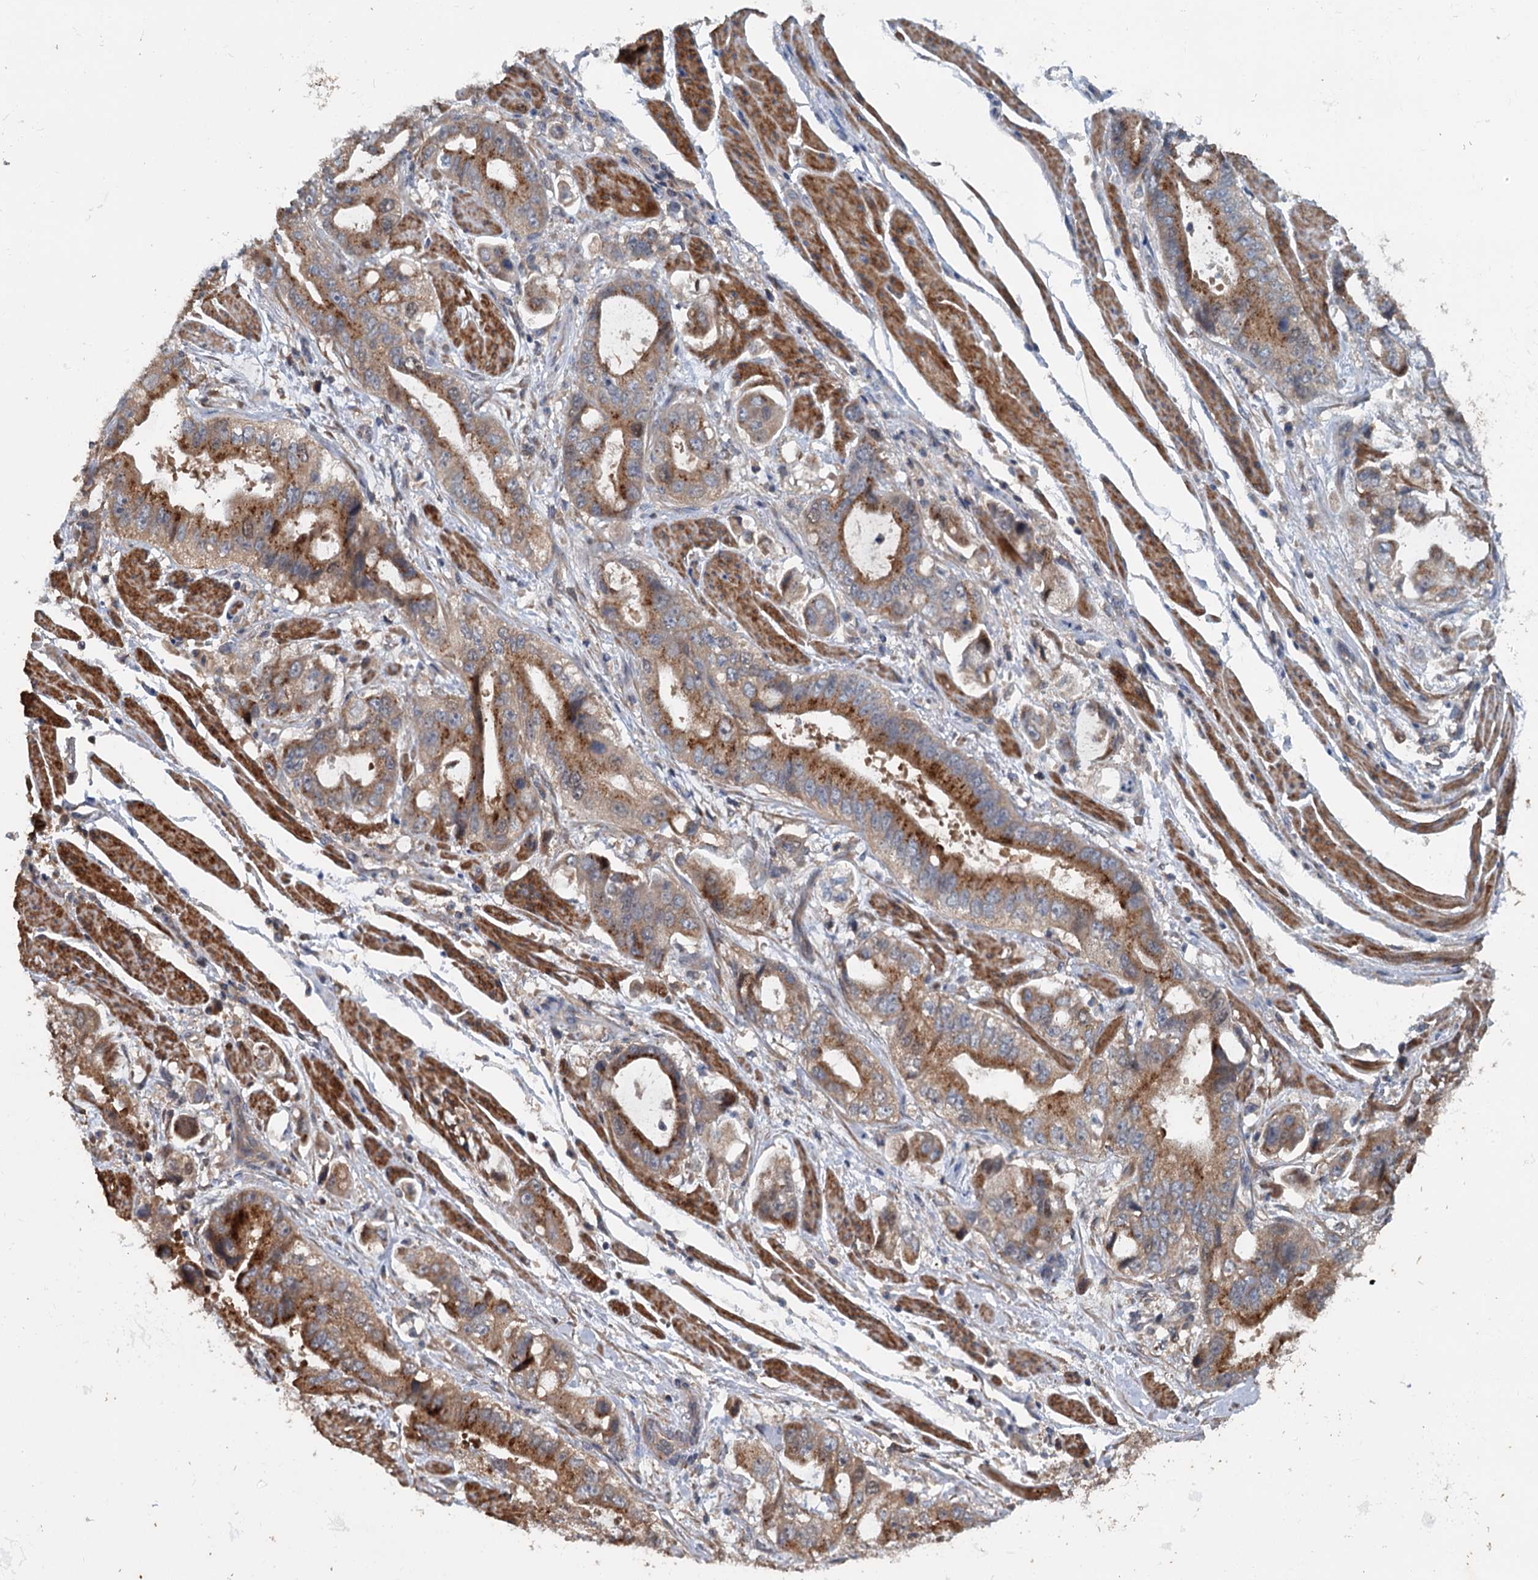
{"staining": {"intensity": "moderate", "quantity": ">75%", "location": "cytoplasmic/membranous"}, "tissue": "stomach cancer", "cell_type": "Tumor cells", "image_type": "cancer", "snomed": [{"axis": "morphology", "description": "Adenocarcinoma, NOS"}, {"axis": "topography", "description": "Stomach"}], "caption": "A brown stain labels moderate cytoplasmic/membranous expression of a protein in stomach cancer (adenocarcinoma) tumor cells.", "gene": "TEDC1", "patient": {"sex": "male", "age": 62}}